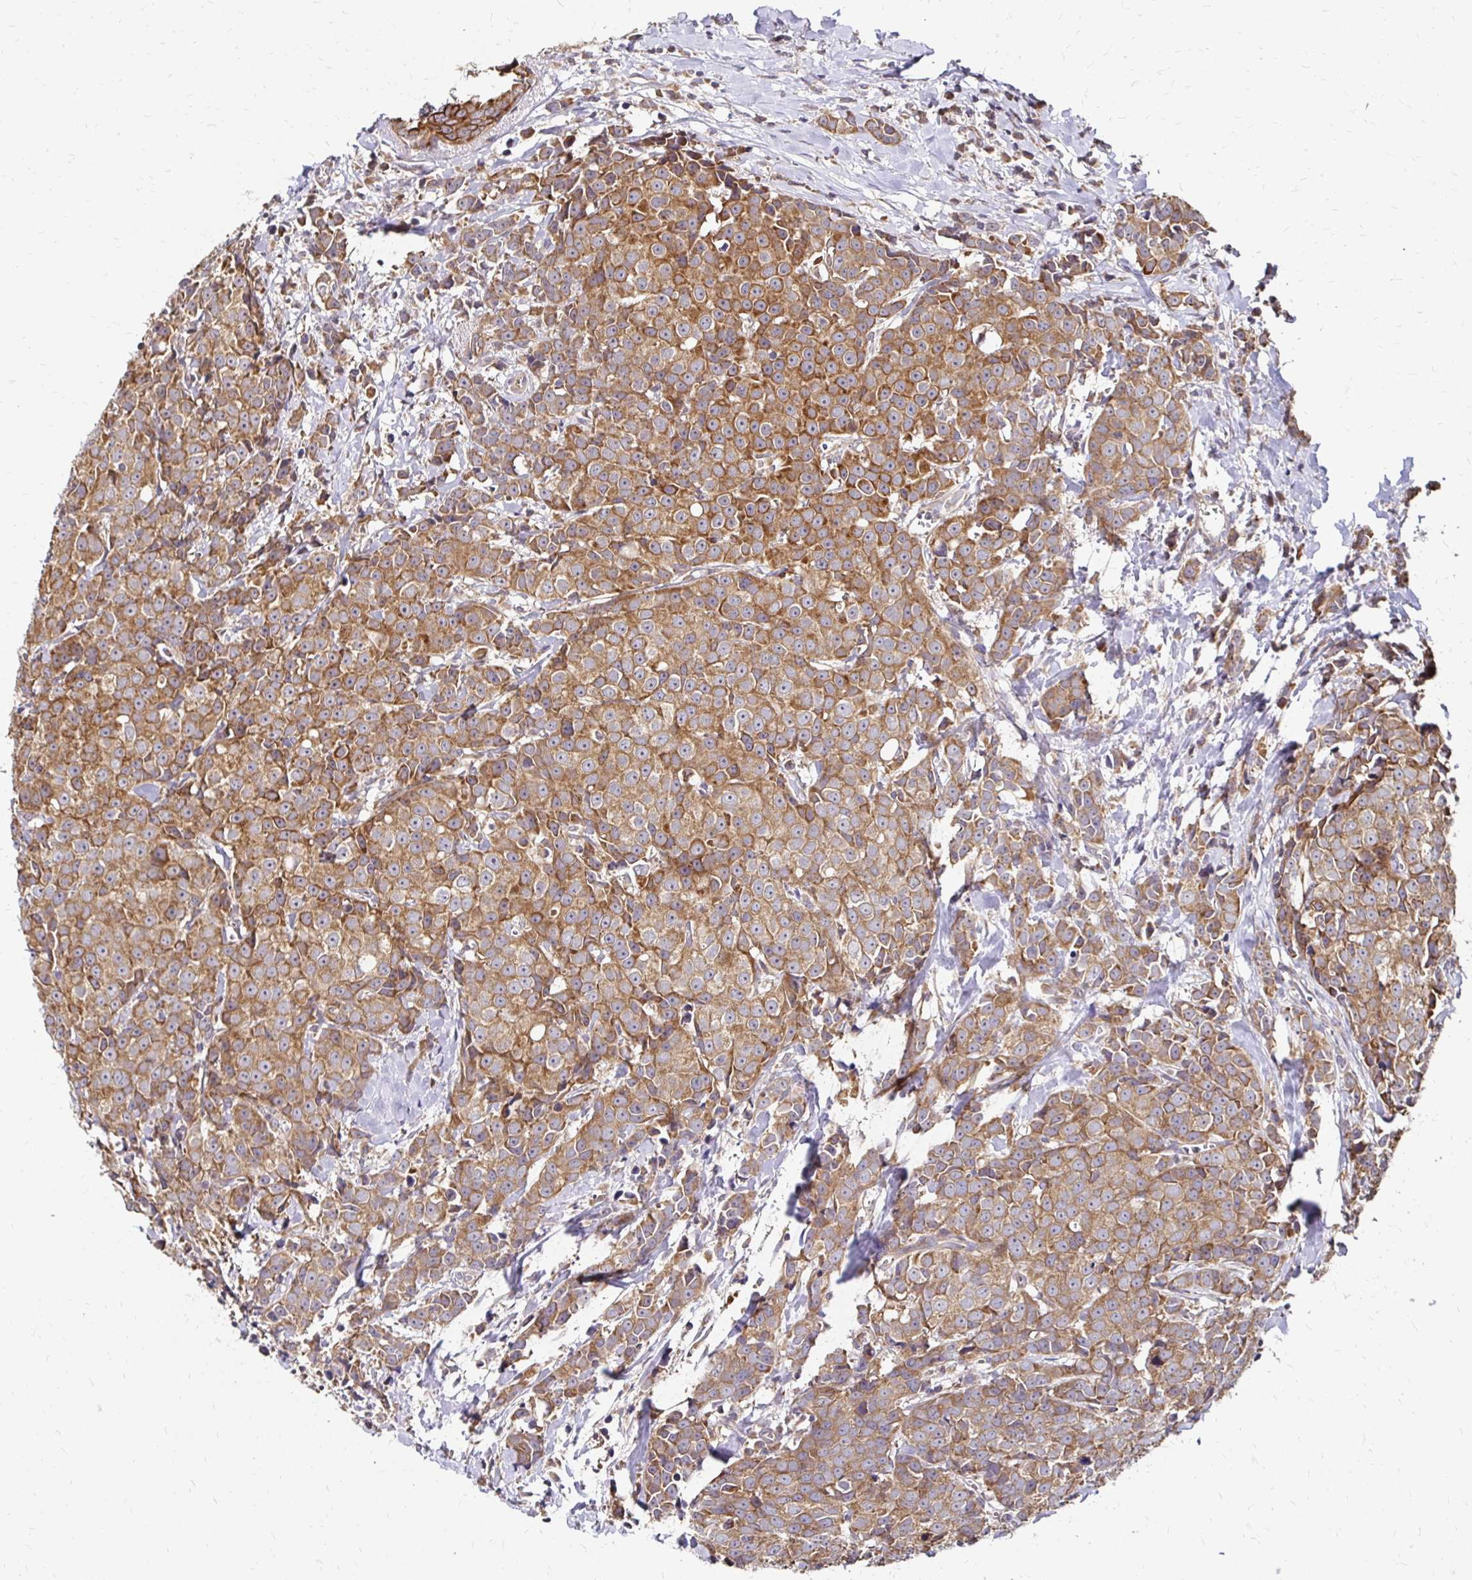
{"staining": {"intensity": "moderate", "quantity": ">75%", "location": "cytoplasmic/membranous"}, "tissue": "breast cancer", "cell_type": "Tumor cells", "image_type": "cancer", "snomed": [{"axis": "morphology", "description": "Duct carcinoma"}, {"axis": "topography", "description": "Breast"}], "caption": "This histopathology image displays breast cancer (invasive ductal carcinoma) stained with IHC to label a protein in brown. The cytoplasmic/membranous of tumor cells show moderate positivity for the protein. Nuclei are counter-stained blue.", "gene": "ZW10", "patient": {"sex": "female", "age": 80}}